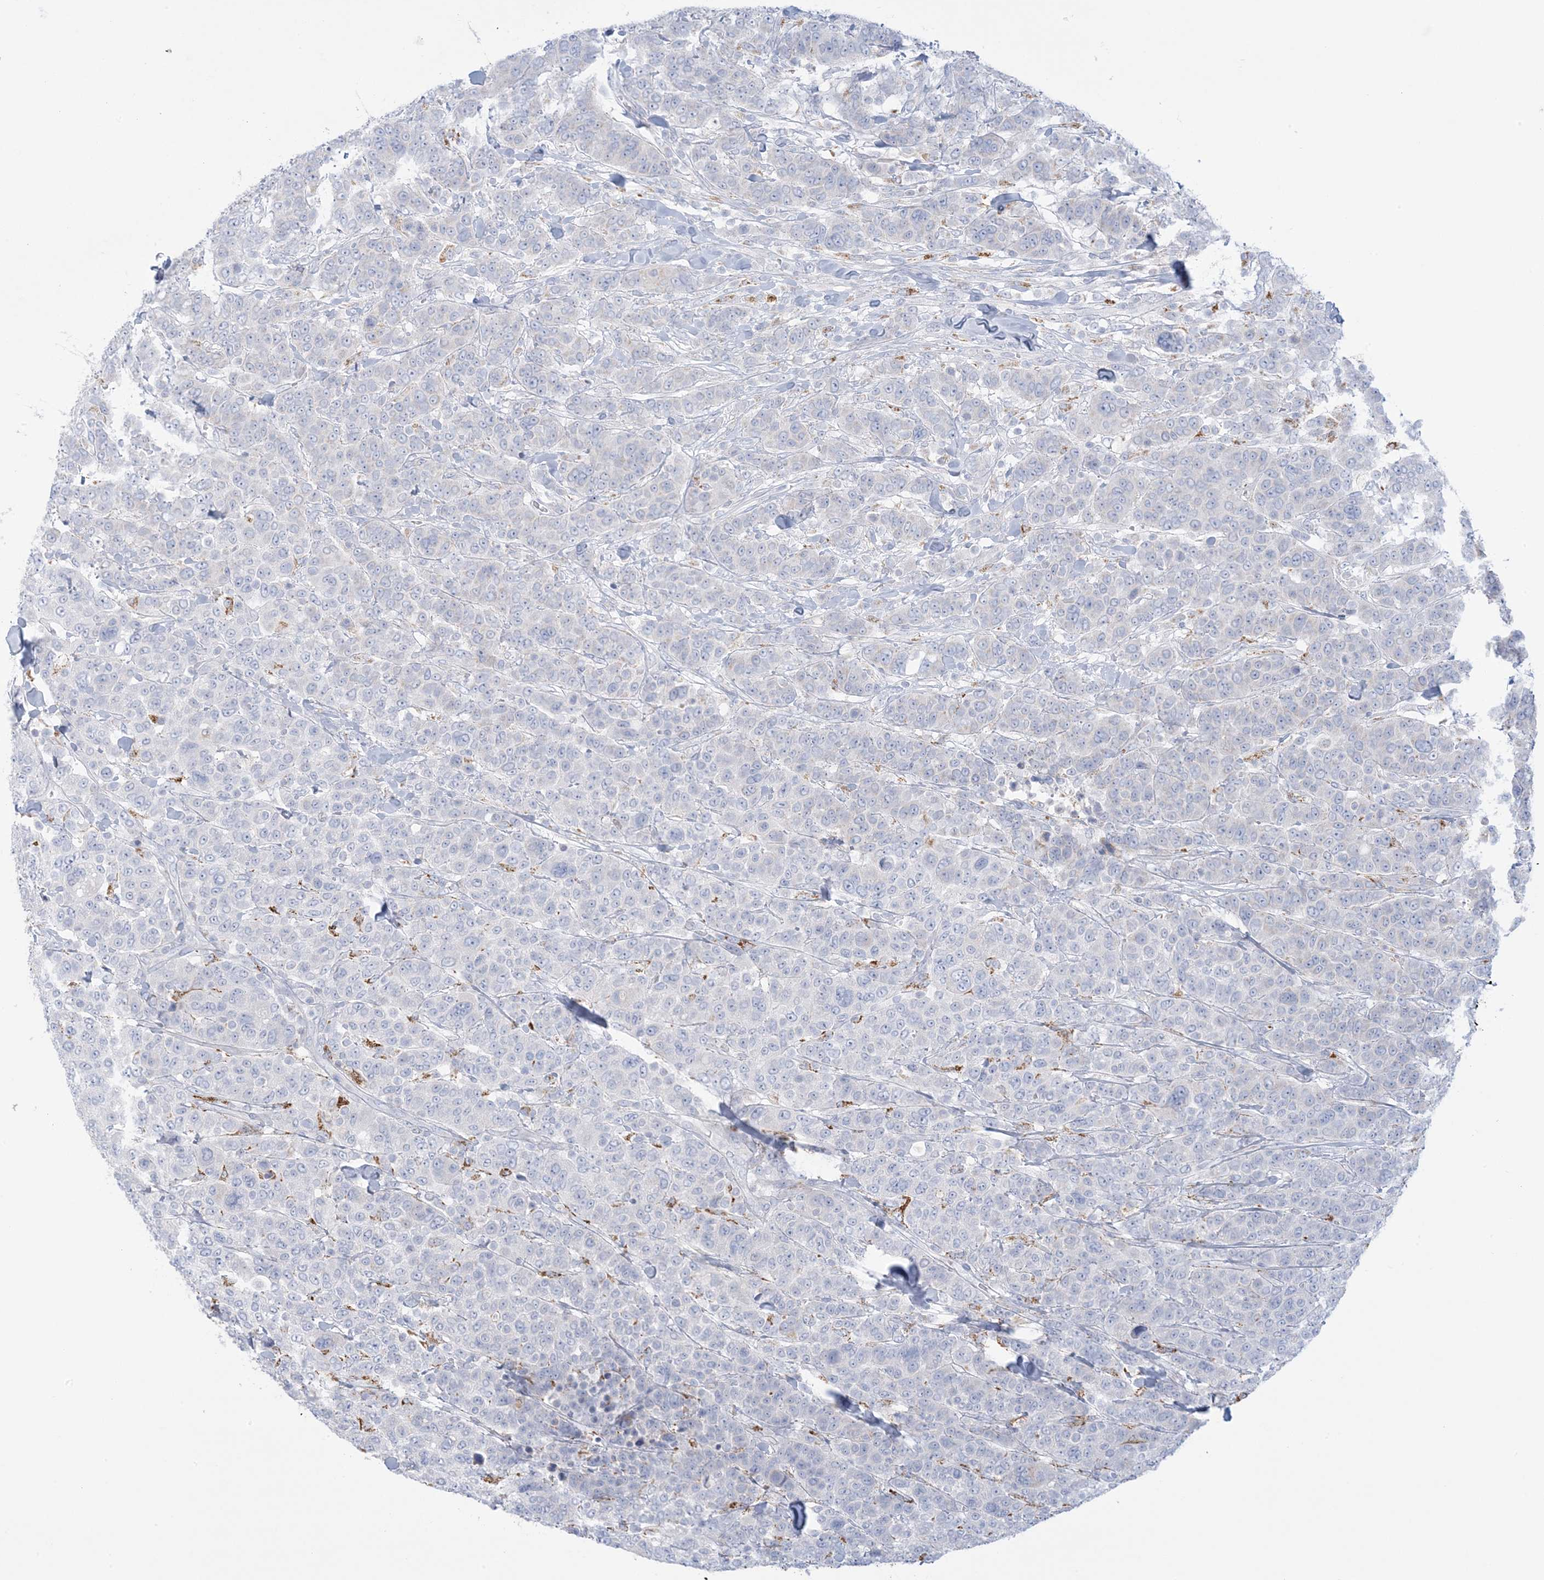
{"staining": {"intensity": "negative", "quantity": "none", "location": "none"}, "tissue": "breast cancer", "cell_type": "Tumor cells", "image_type": "cancer", "snomed": [{"axis": "morphology", "description": "Duct carcinoma"}, {"axis": "topography", "description": "Breast"}], "caption": "The image exhibits no significant expression in tumor cells of breast cancer (intraductal carcinoma). The staining is performed using DAB (3,3'-diaminobenzidine) brown chromogen with nuclei counter-stained in using hematoxylin.", "gene": "KCTD6", "patient": {"sex": "female", "age": 37}}